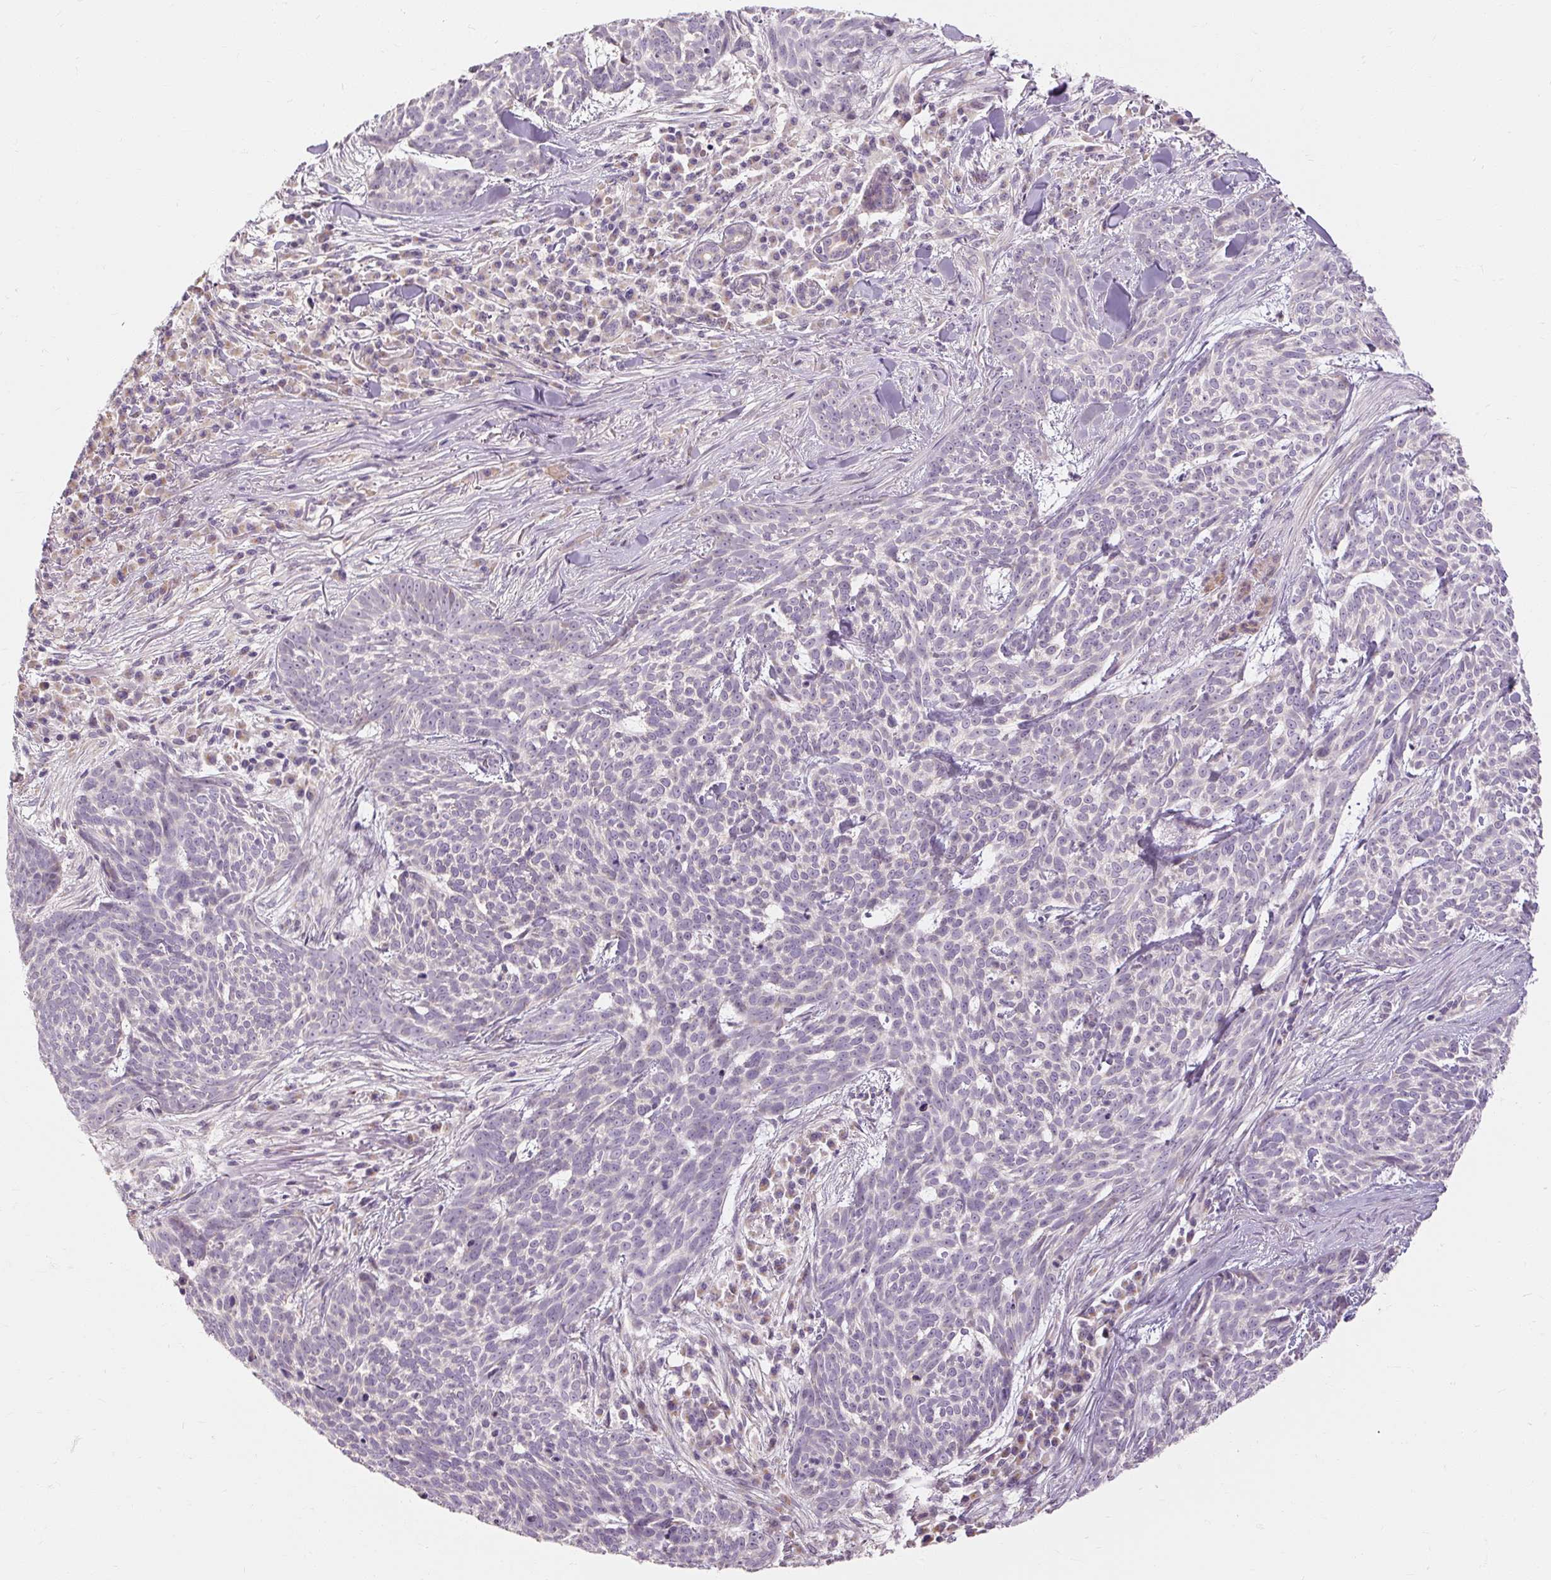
{"staining": {"intensity": "negative", "quantity": "none", "location": "none"}, "tissue": "skin cancer", "cell_type": "Tumor cells", "image_type": "cancer", "snomed": [{"axis": "morphology", "description": "Basal cell carcinoma"}, {"axis": "topography", "description": "Skin"}], "caption": "DAB (3,3'-diaminobenzidine) immunohistochemical staining of human skin cancer demonstrates no significant positivity in tumor cells.", "gene": "CAPN3", "patient": {"sex": "female", "age": 93}}